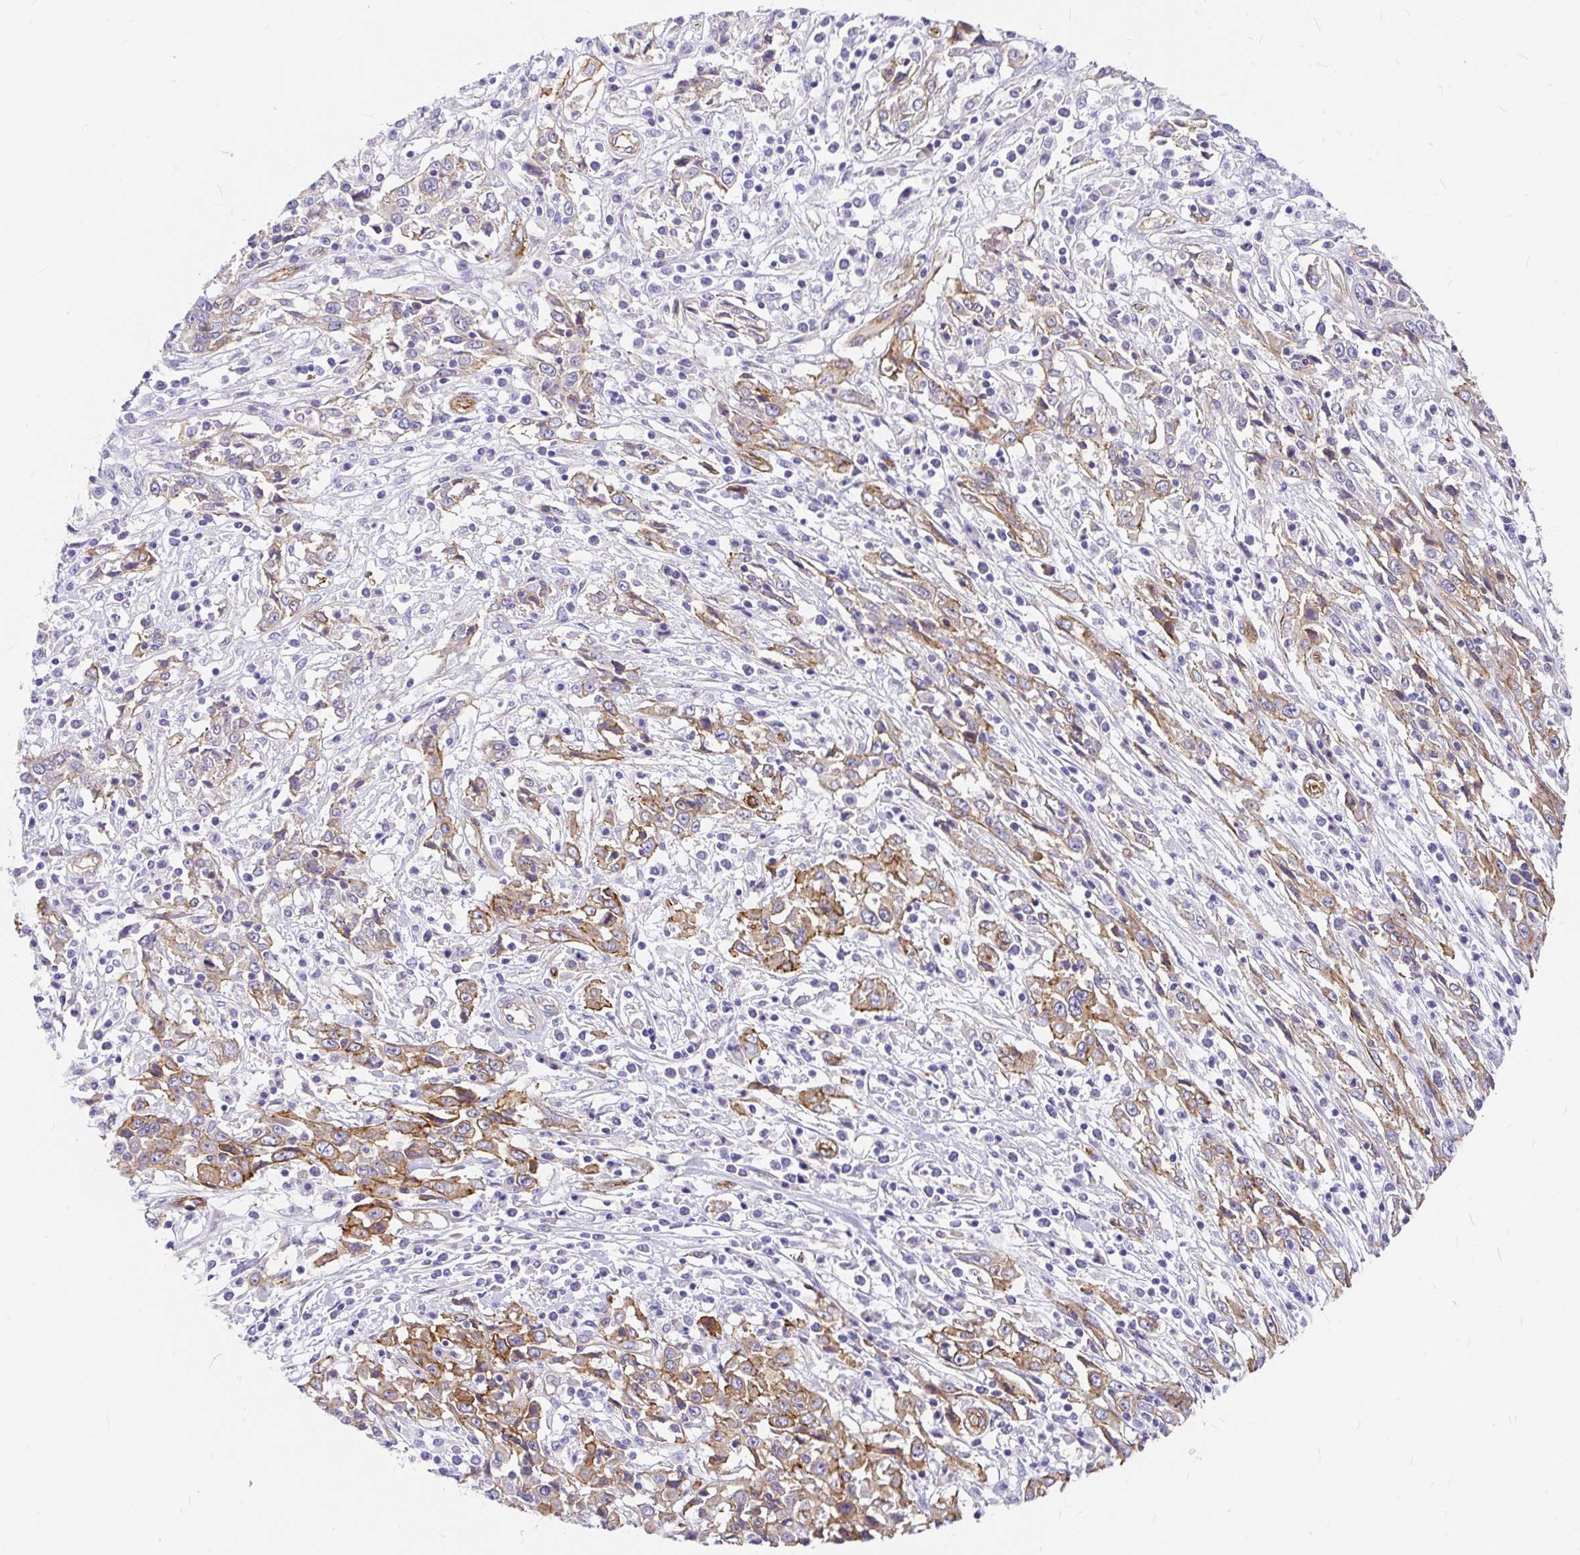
{"staining": {"intensity": "moderate", "quantity": ">75%", "location": "cytoplasmic/membranous"}, "tissue": "cervical cancer", "cell_type": "Tumor cells", "image_type": "cancer", "snomed": [{"axis": "morphology", "description": "Adenocarcinoma, NOS"}, {"axis": "topography", "description": "Cervix"}], "caption": "This histopathology image demonstrates immunohistochemistry (IHC) staining of adenocarcinoma (cervical), with medium moderate cytoplasmic/membranous positivity in about >75% of tumor cells.", "gene": "MYO1B", "patient": {"sex": "female", "age": 40}}